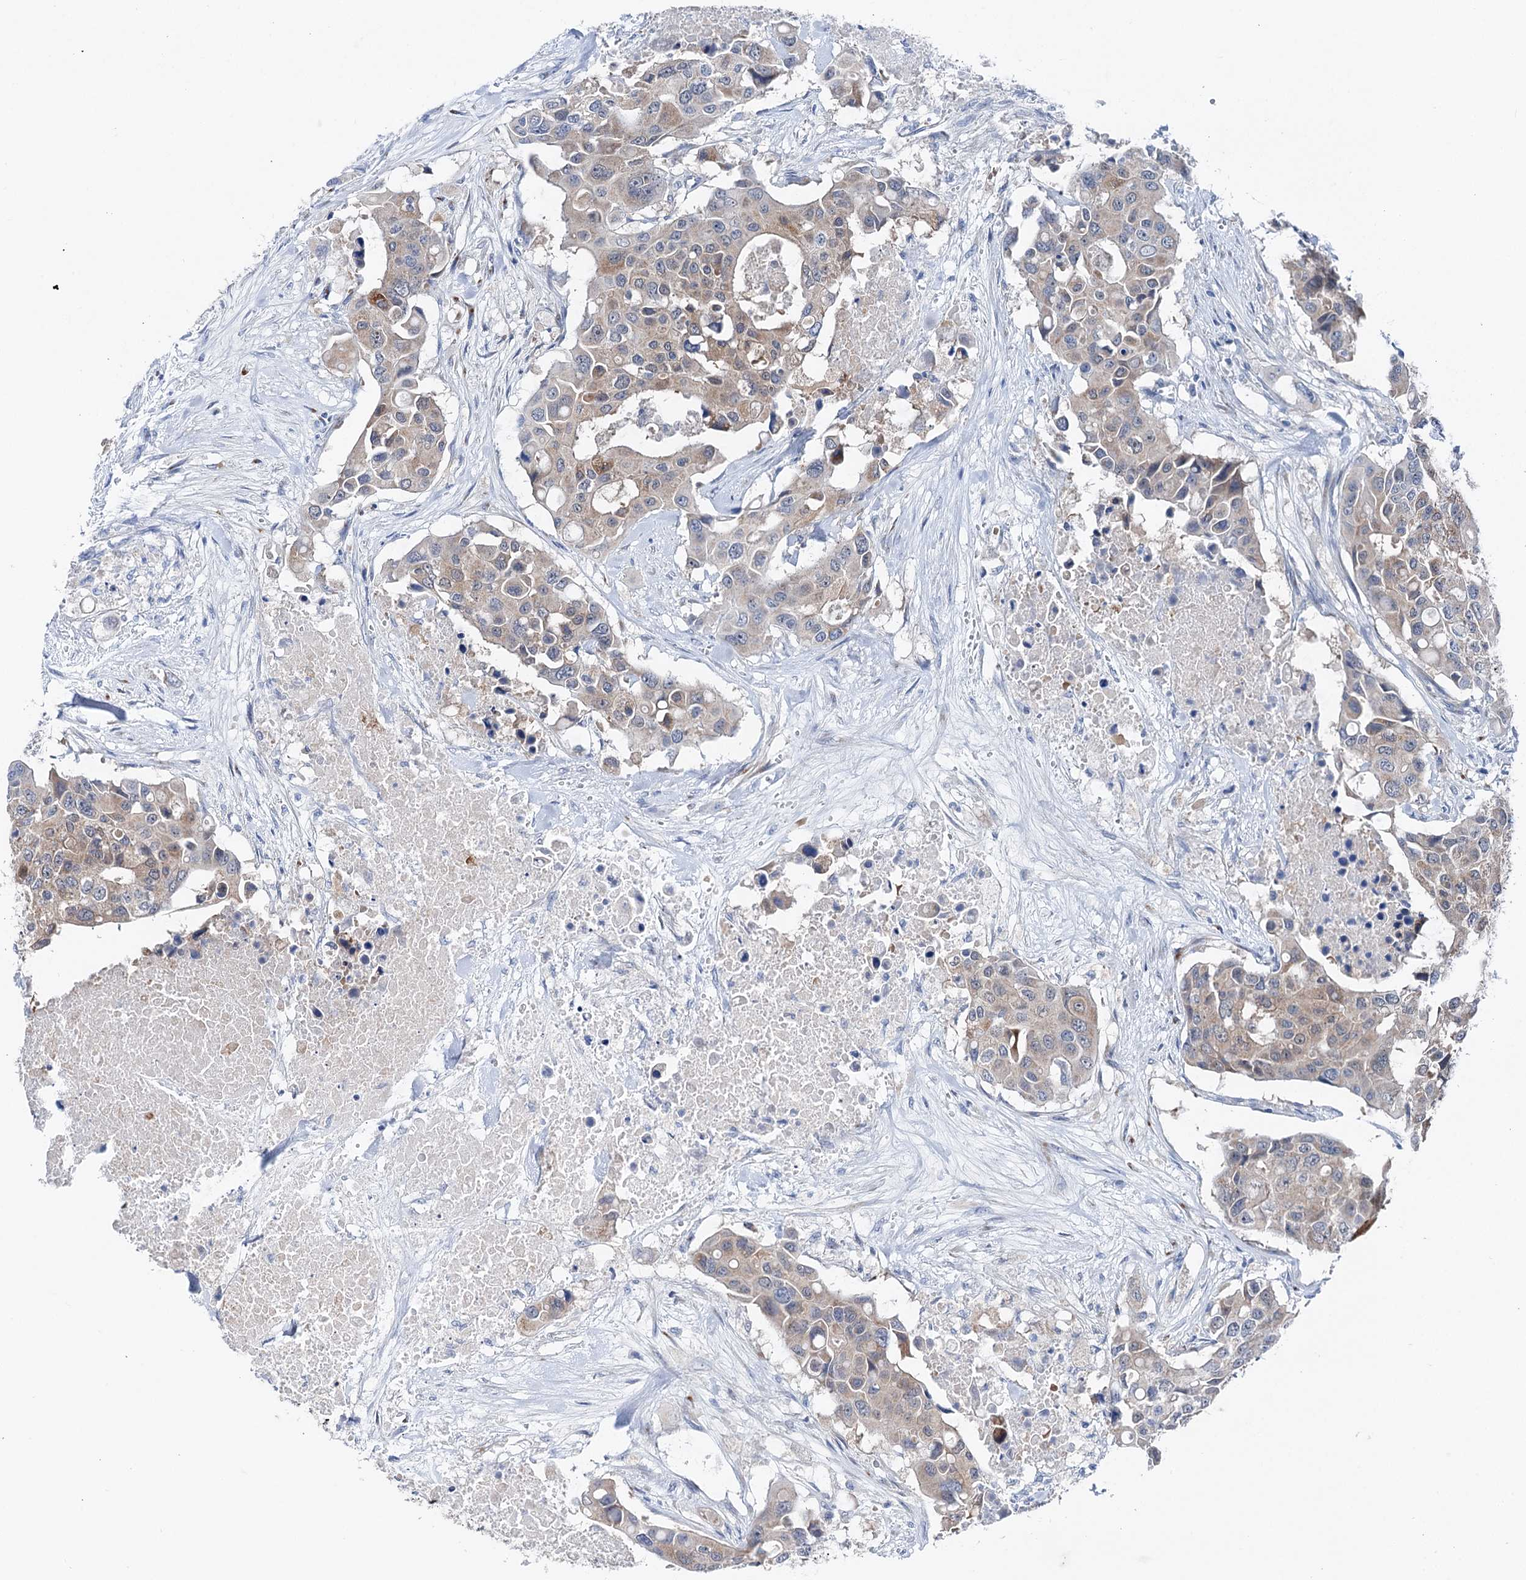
{"staining": {"intensity": "weak", "quantity": "25%-75%", "location": "cytoplasmic/membranous"}, "tissue": "colorectal cancer", "cell_type": "Tumor cells", "image_type": "cancer", "snomed": [{"axis": "morphology", "description": "Adenocarcinoma, NOS"}, {"axis": "topography", "description": "Colon"}], "caption": "A brown stain shows weak cytoplasmic/membranous expression of a protein in human adenocarcinoma (colorectal) tumor cells.", "gene": "SHROOM1", "patient": {"sex": "male", "age": 77}}